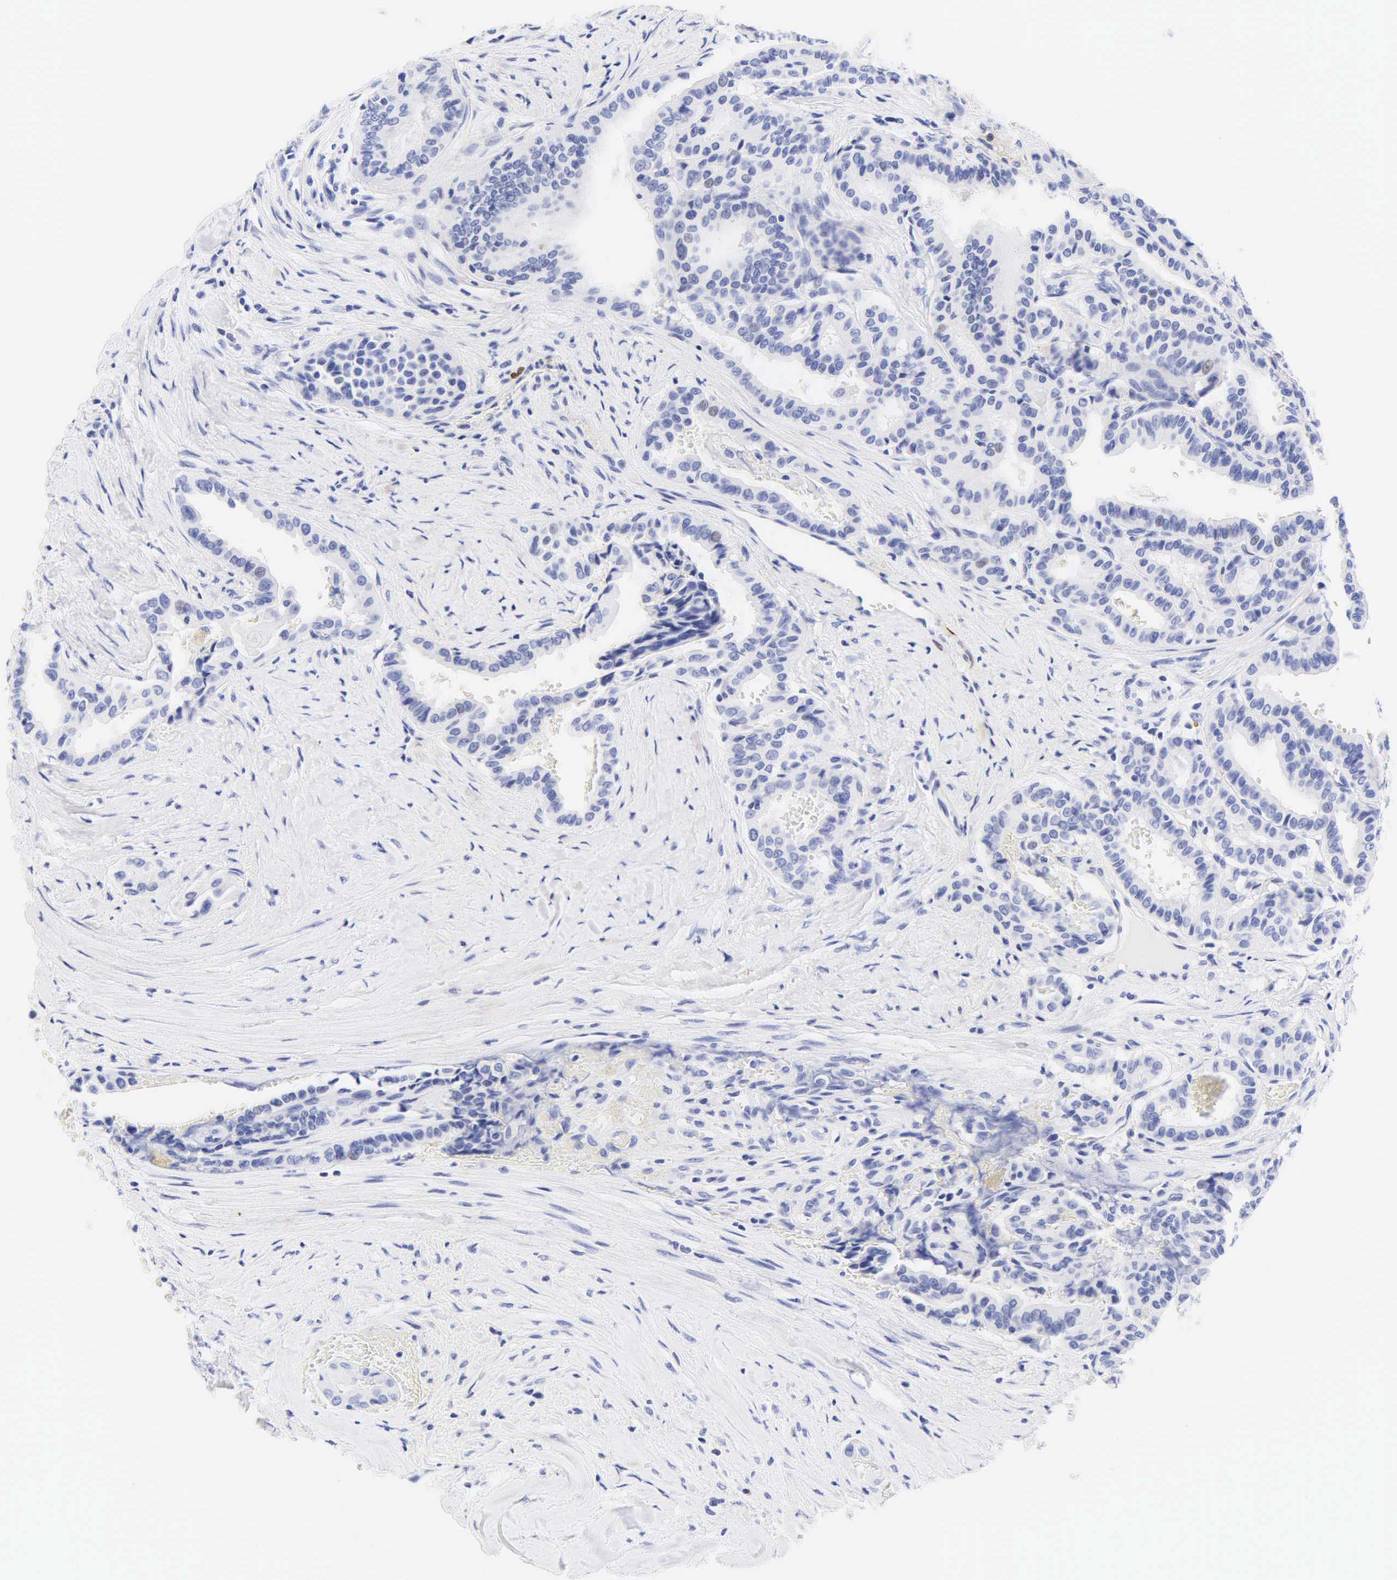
{"staining": {"intensity": "negative", "quantity": "none", "location": "none"}, "tissue": "thyroid cancer", "cell_type": "Tumor cells", "image_type": "cancer", "snomed": [{"axis": "morphology", "description": "Papillary adenocarcinoma, NOS"}, {"axis": "topography", "description": "Thyroid gland"}], "caption": "A photomicrograph of human thyroid papillary adenocarcinoma is negative for staining in tumor cells. (Brightfield microscopy of DAB immunohistochemistry at high magnification).", "gene": "DES", "patient": {"sex": "male", "age": 87}}